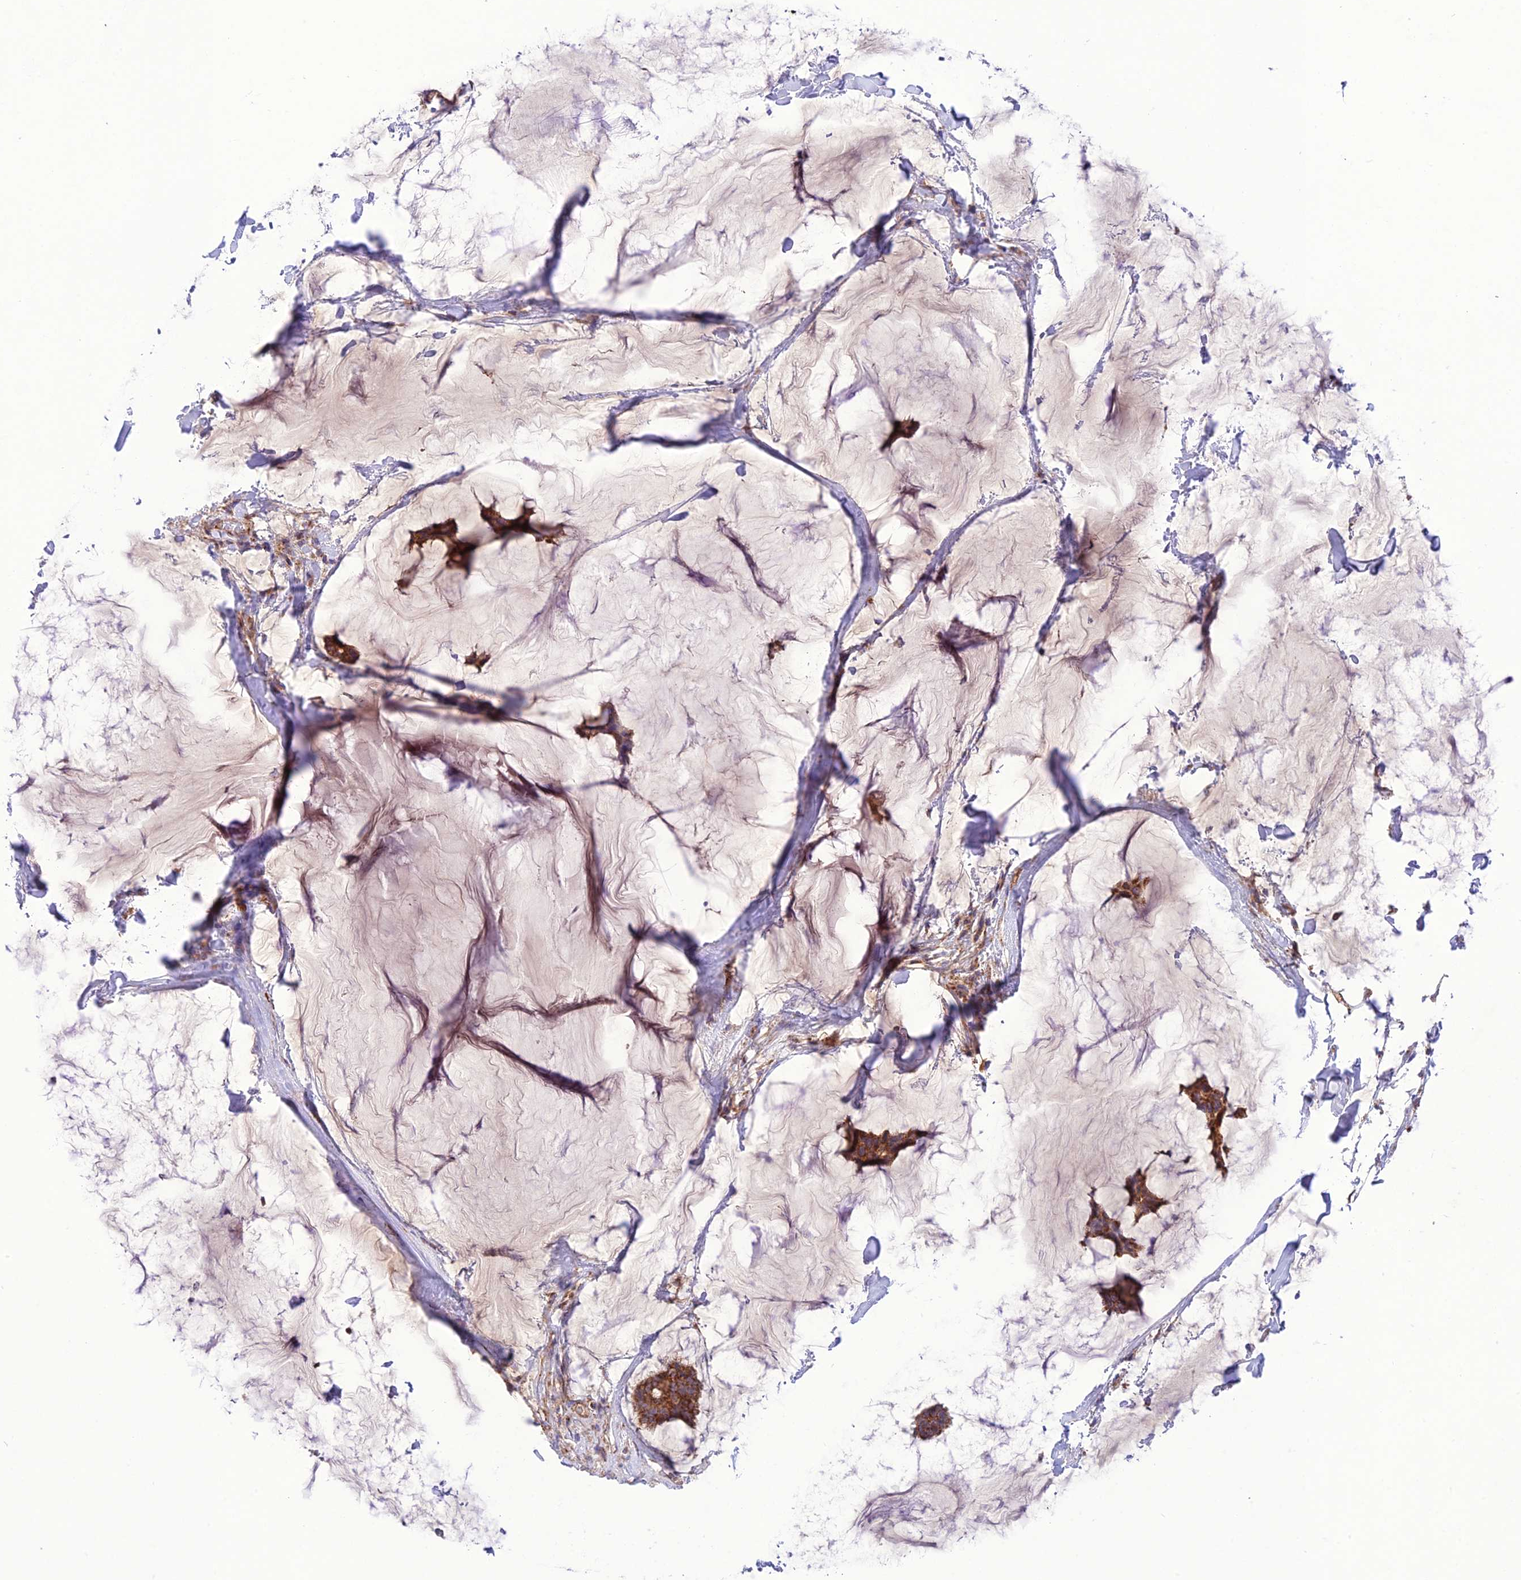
{"staining": {"intensity": "moderate", "quantity": ">75%", "location": "cytoplasmic/membranous"}, "tissue": "breast cancer", "cell_type": "Tumor cells", "image_type": "cancer", "snomed": [{"axis": "morphology", "description": "Duct carcinoma"}, {"axis": "topography", "description": "Breast"}], "caption": "An IHC histopathology image of neoplastic tissue is shown. Protein staining in brown shows moderate cytoplasmic/membranous positivity in breast cancer (invasive ductal carcinoma) within tumor cells.", "gene": "UAP1L1", "patient": {"sex": "female", "age": 93}}